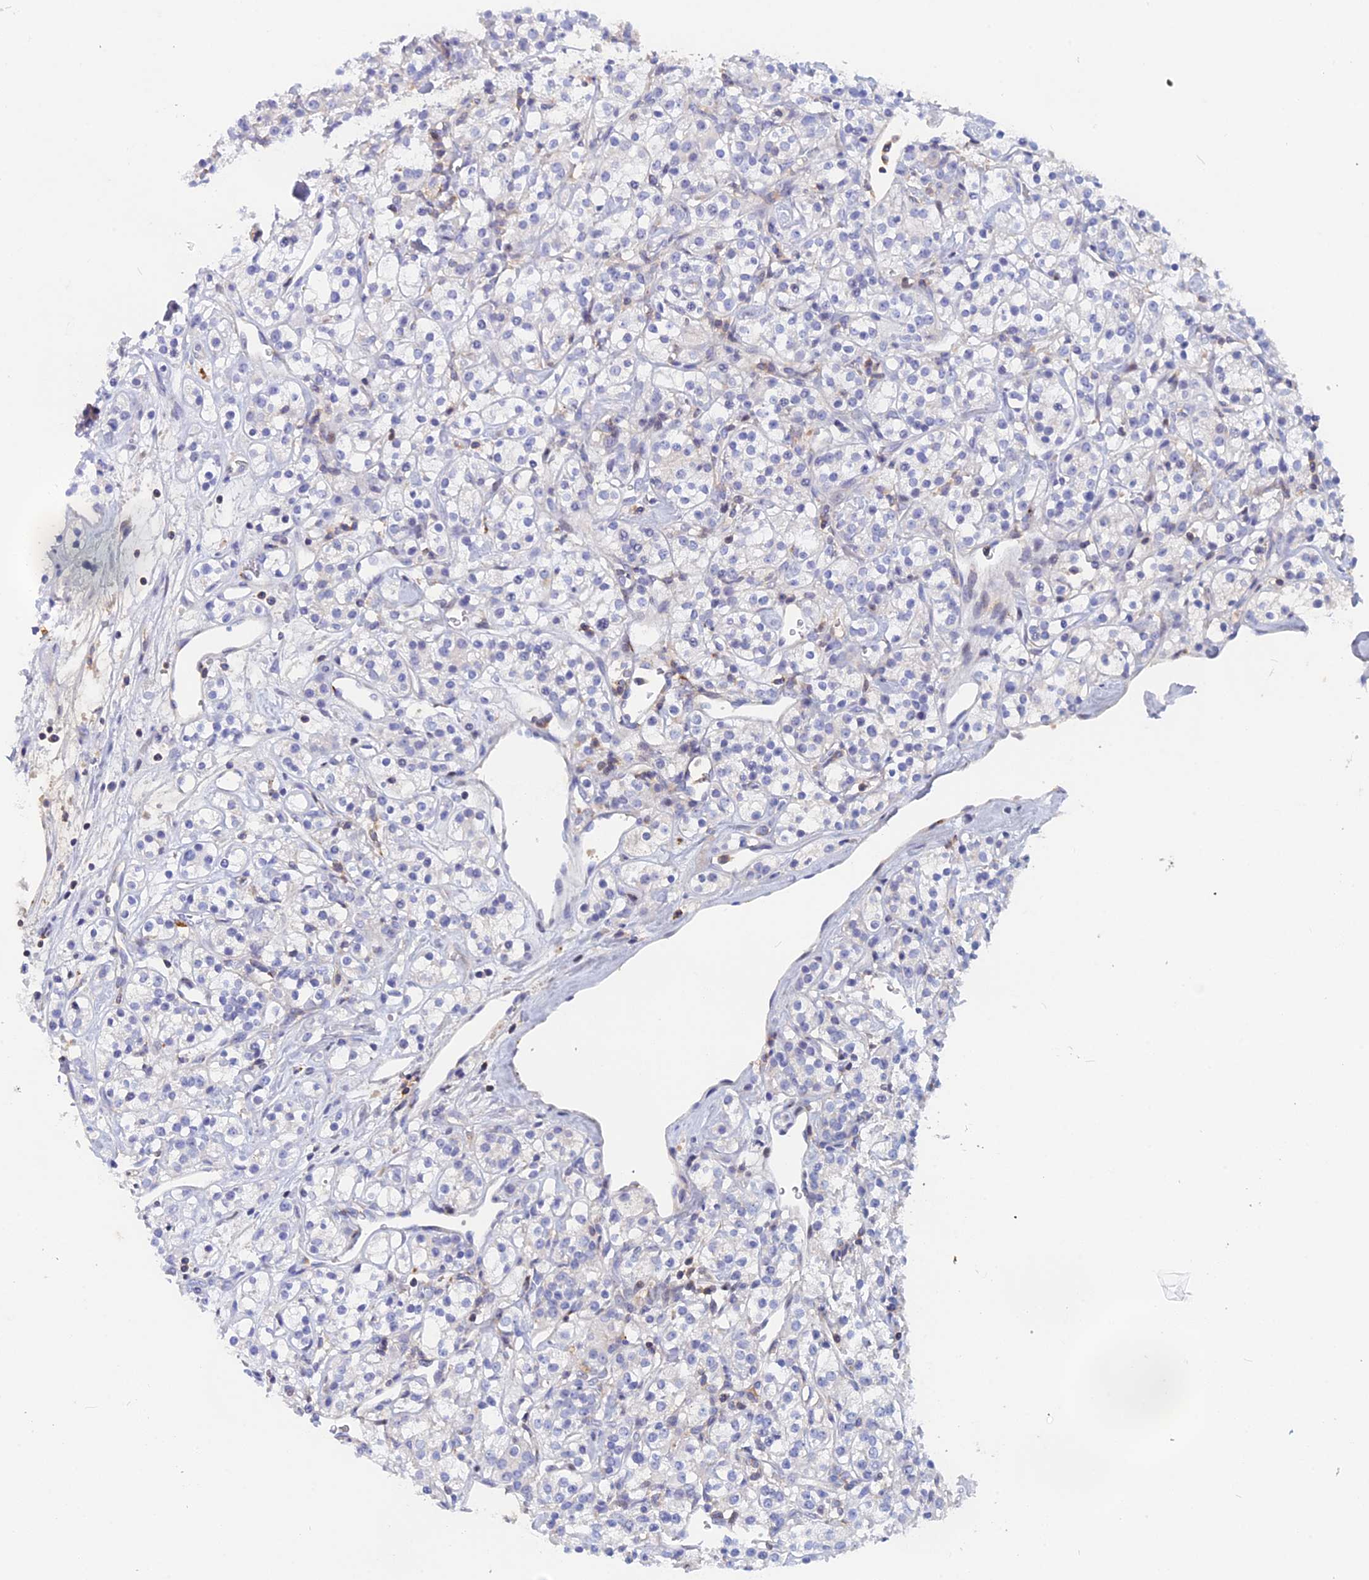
{"staining": {"intensity": "negative", "quantity": "none", "location": "none"}, "tissue": "renal cancer", "cell_type": "Tumor cells", "image_type": "cancer", "snomed": [{"axis": "morphology", "description": "Adenocarcinoma, NOS"}, {"axis": "topography", "description": "Kidney"}], "caption": "Immunohistochemical staining of renal cancer (adenocarcinoma) shows no significant positivity in tumor cells.", "gene": "ACP7", "patient": {"sex": "male", "age": 77}}